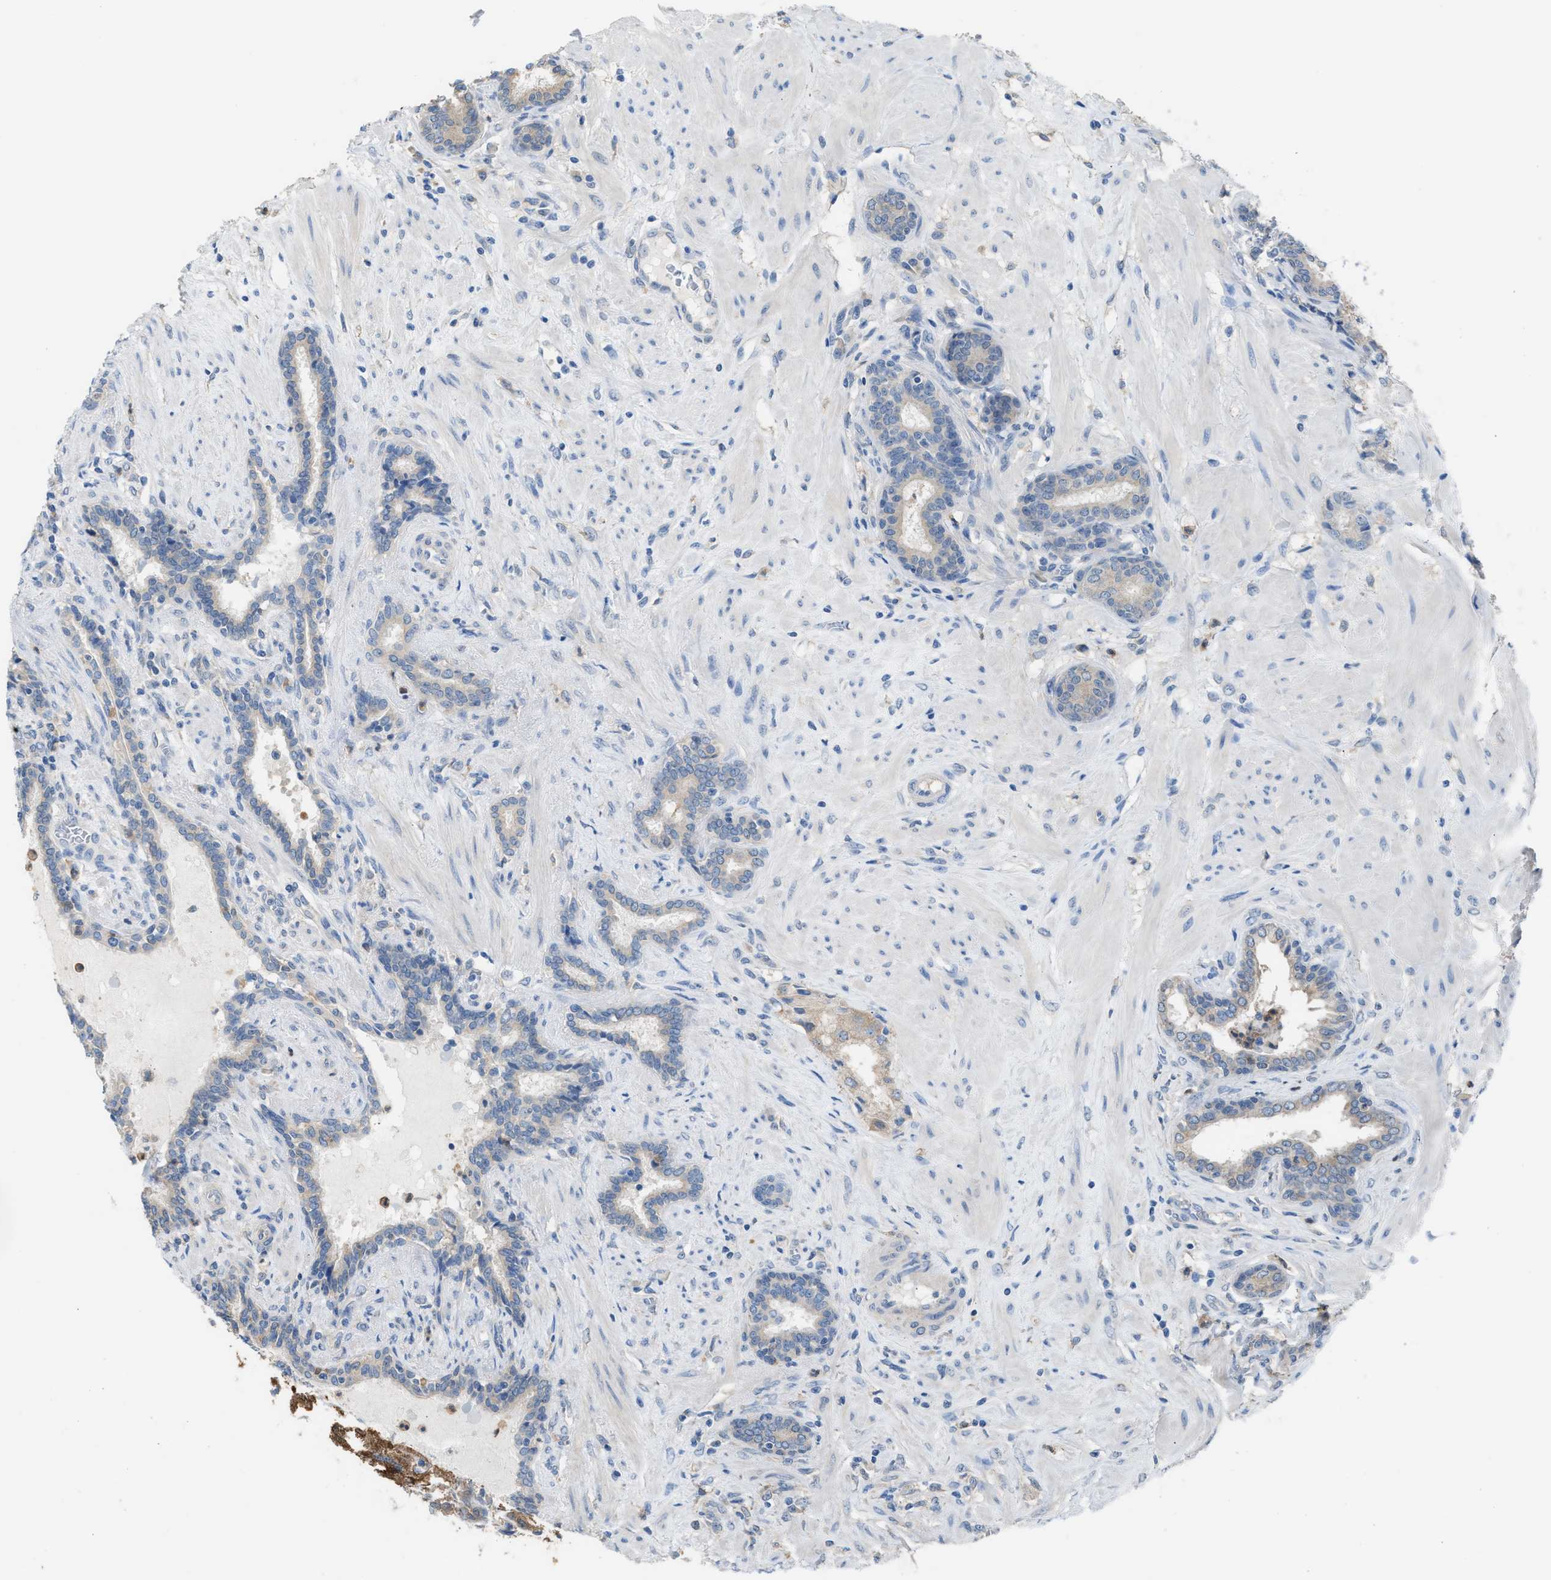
{"staining": {"intensity": "weak", "quantity": "<25%", "location": "cytoplasmic/membranous"}, "tissue": "prostate cancer", "cell_type": "Tumor cells", "image_type": "cancer", "snomed": [{"axis": "morphology", "description": "Adenocarcinoma, High grade"}, {"axis": "topography", "description": "Prostate"}], "caption": "An immunohistochemistry photomicrograph of prostate cancer (high-grade adenocarcinoma) is shown. There is no staining in tumor cells of prostate cancer (high-grade adenocarcinoma). The staining was performed using DAB to visualize the protein expression in brown, while the nuclei were stained in blue with hematoxylin (Magnification: 20x).", "gene": "NQO2", "patient": {"sex": "male", "age": 50}}